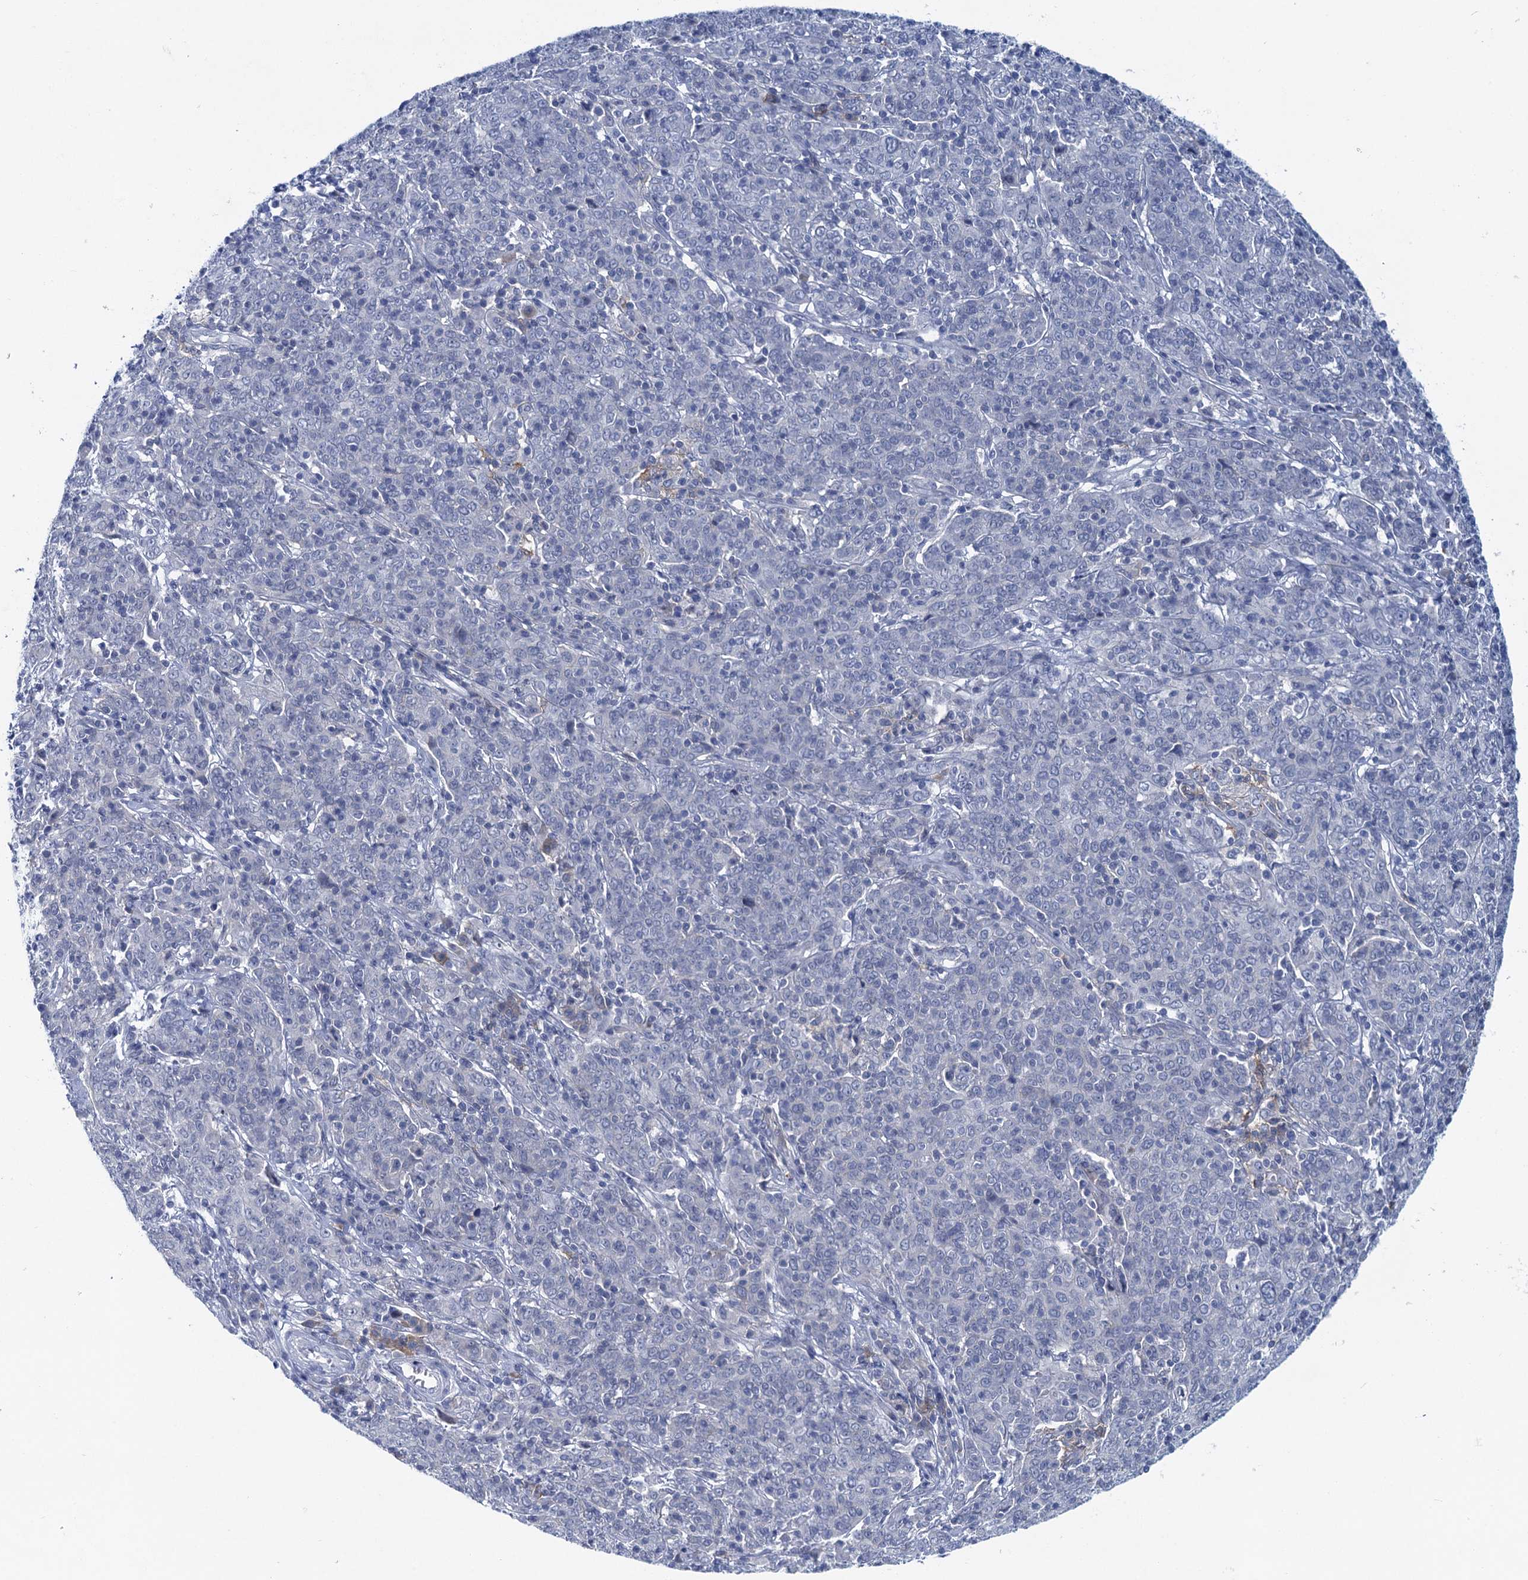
{"staining": {"intensity": "negative", "quantity": "none", "location": "none"}, "tissue": "cervical cancer", "cell_type": "Tumor cells", "image_type": "cancer", "snomed": [{"axis": "morphology", "description": "Squamous cell carcinoma, NOS"}, {"axis": "topography", "description": "Cervix"}], "caption": "Tumor cells show no significant protein positivity in cervical squamous cell carcinoma. (DAB immunohistochemistry visualized using brightfield microscopy, high magnification).", "gene": "HAPSTR1", "patient": {"sex": "female", "age": 67}}